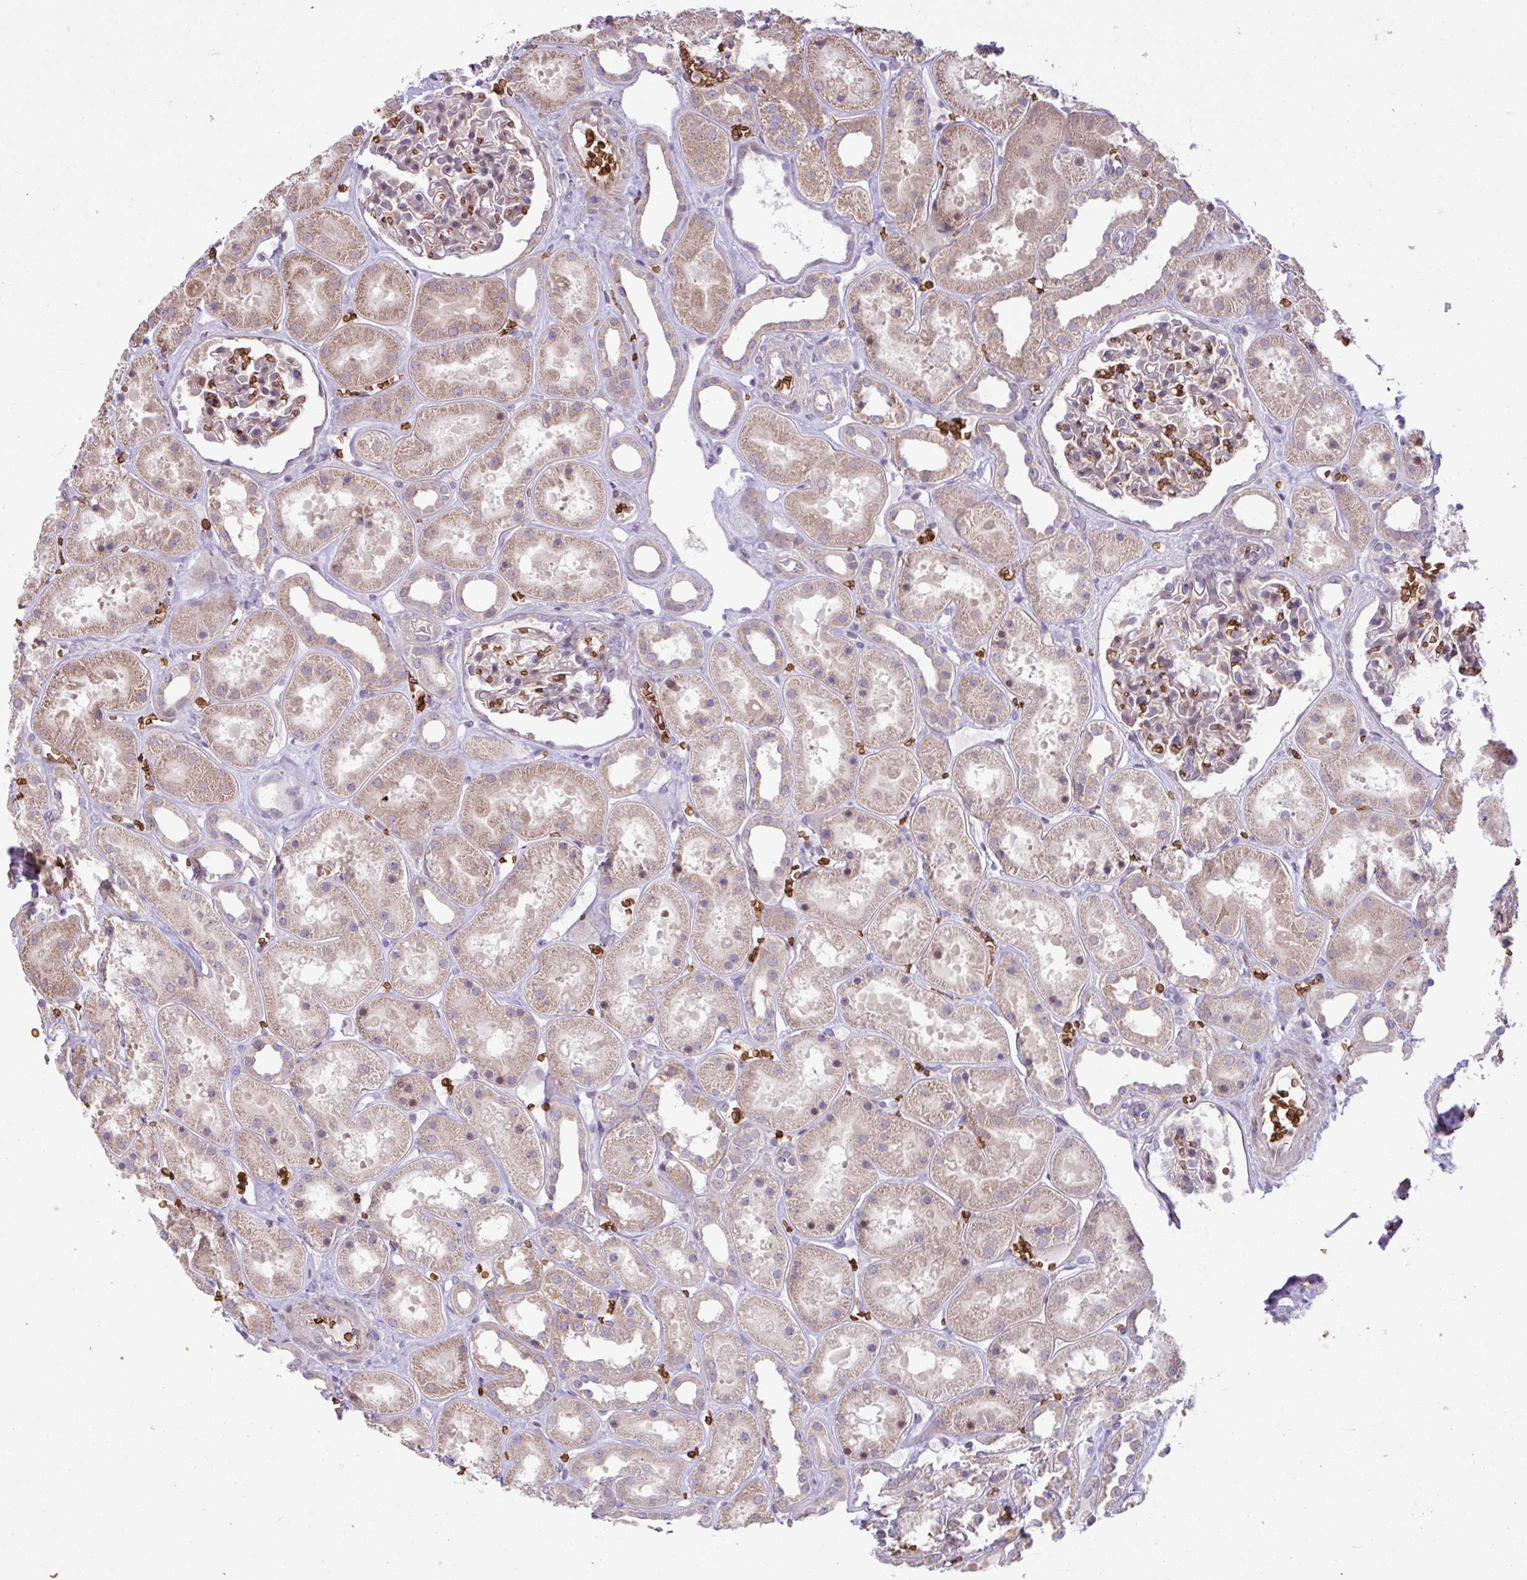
{"staining": {"intensity": "negative", "quantity": "none", "location": "none"}, "tissue": "kidney", "cell_type": "Cells in glomeruli", "image_type": "normal", "snomed": [{"axis": "morphology", "description": "Normal tissue, NOS"}, {"axis": "topography", "description": "Kidney"}], "caption": "Protein analysis of normal kidney displays no significant positivity in cells in glomeruli.", "gene": "RAD21L1", "patient": {"sex": "female", "age": 41}}